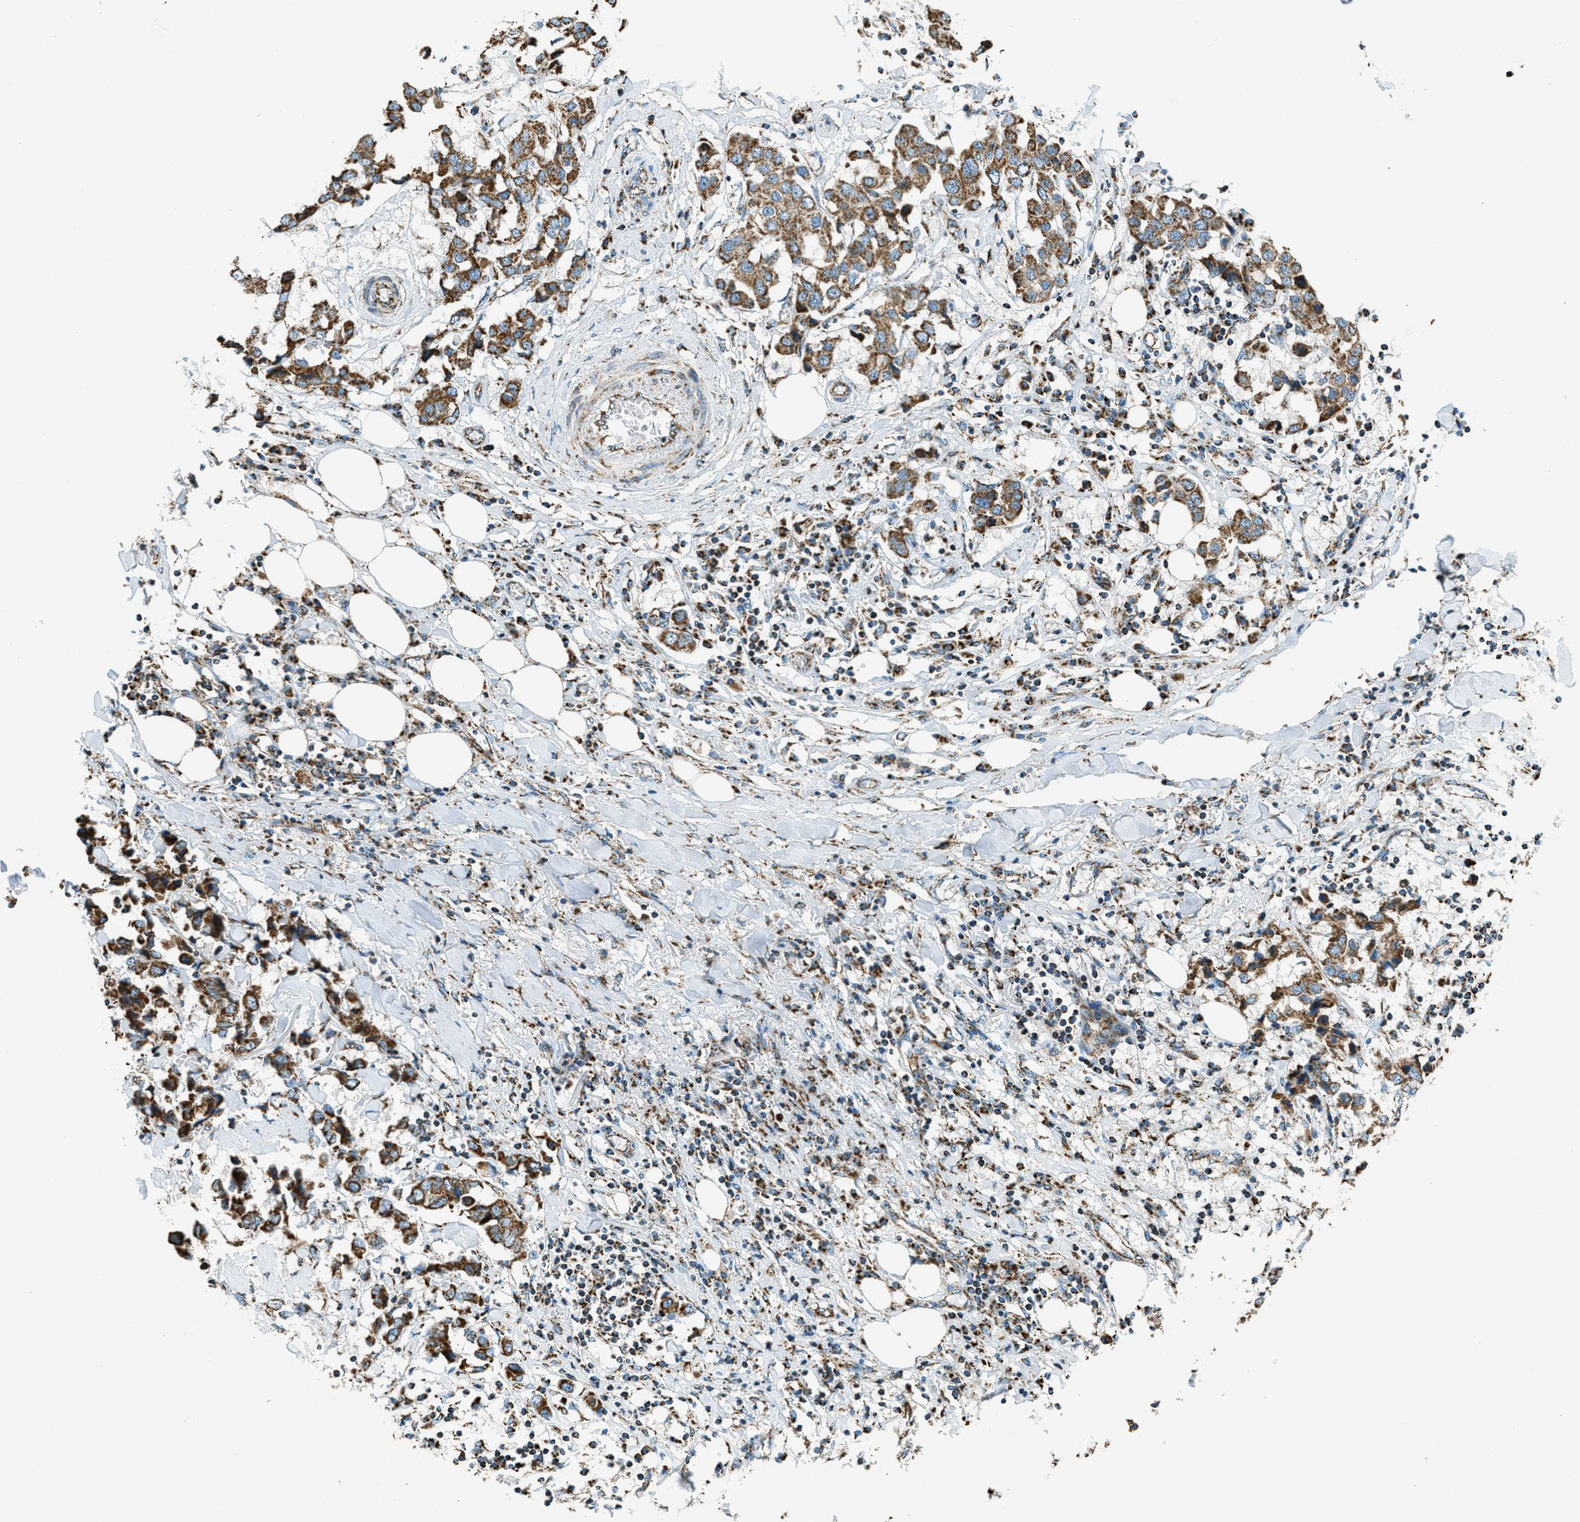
{"staining": {"intensity": "strong", "quantity": ">75%", "location": "cytoplasmic/membranous"}, "tissue": "breast cancer", "cell_type": "Tumor cells", "image_type": "cancer", "snomed": [{"axis": "morphology", "description": "Duct carcinoma"}, {"axis": "topography", "description": "Breast"}], "caption": "Tumor cells demonstrate strong cytoplasmic/membranous expression in approximately >75% of cells in breast cancer. The protein is stained brown, and the nuclei are stained in blue (DAB (3,3'-diaminobenzidine) IHC with brightfield microscopy, high magnification).", "gene": "CHST15", "patient": {"sex": "female", "age": 80}}